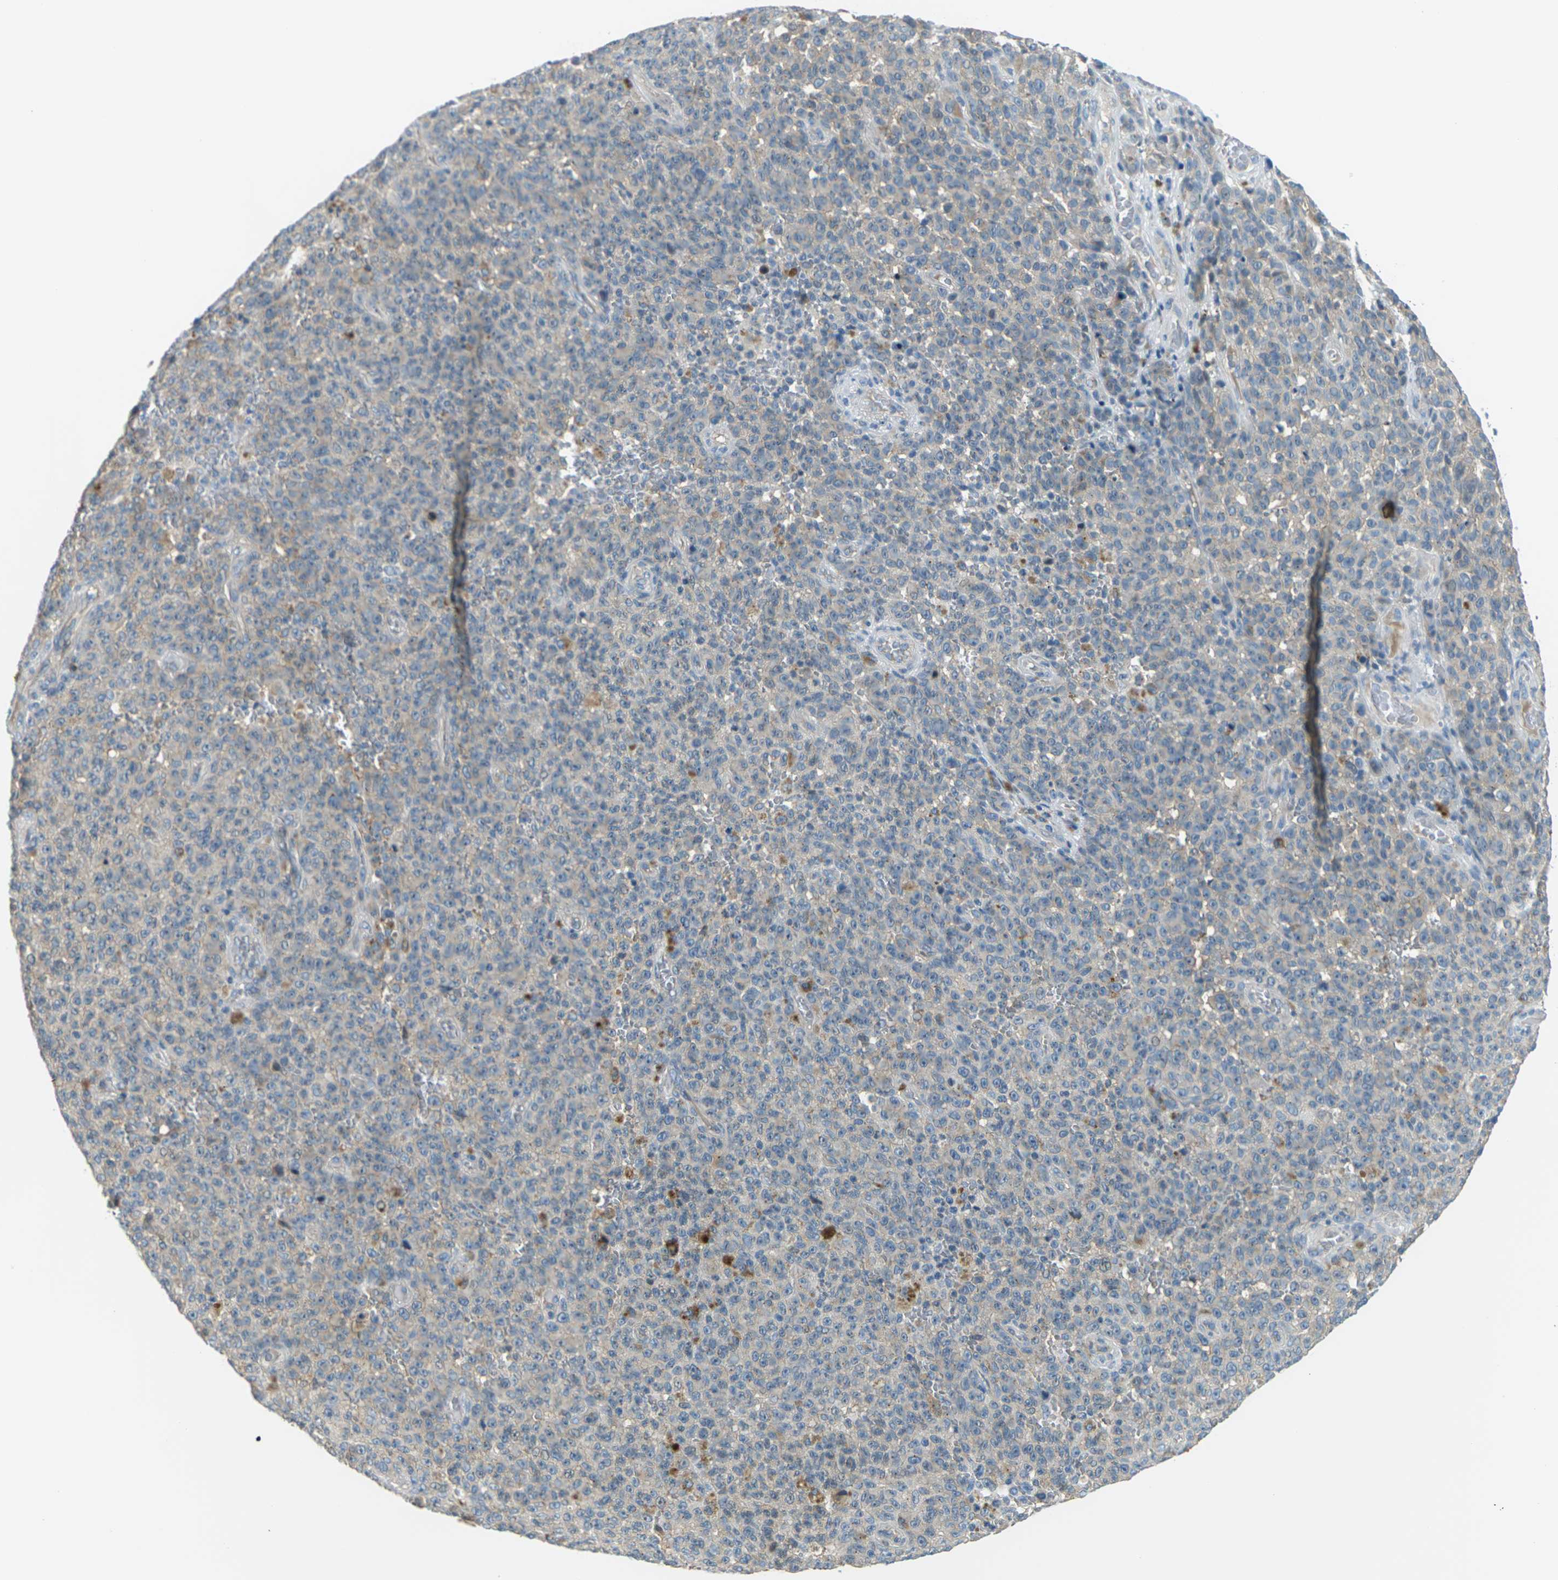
{"staining": {"intensity": "negative", "quantity": "none", "location": "none"}, "tissue": "melanoma", "cell_type": "Tumor cells", "image_type": "cancer", "snomed": [{"axis": "morphology", "description": "Malignant melanoma, NOS"}, {"axis": "topography", "description": "Skin"}], "caption": "A photomicrograph of human malignant melanoma is negative for staining in tumor cells.", "gene": "SLC13A3", "patient": {"sex": "female", "age": 82}}